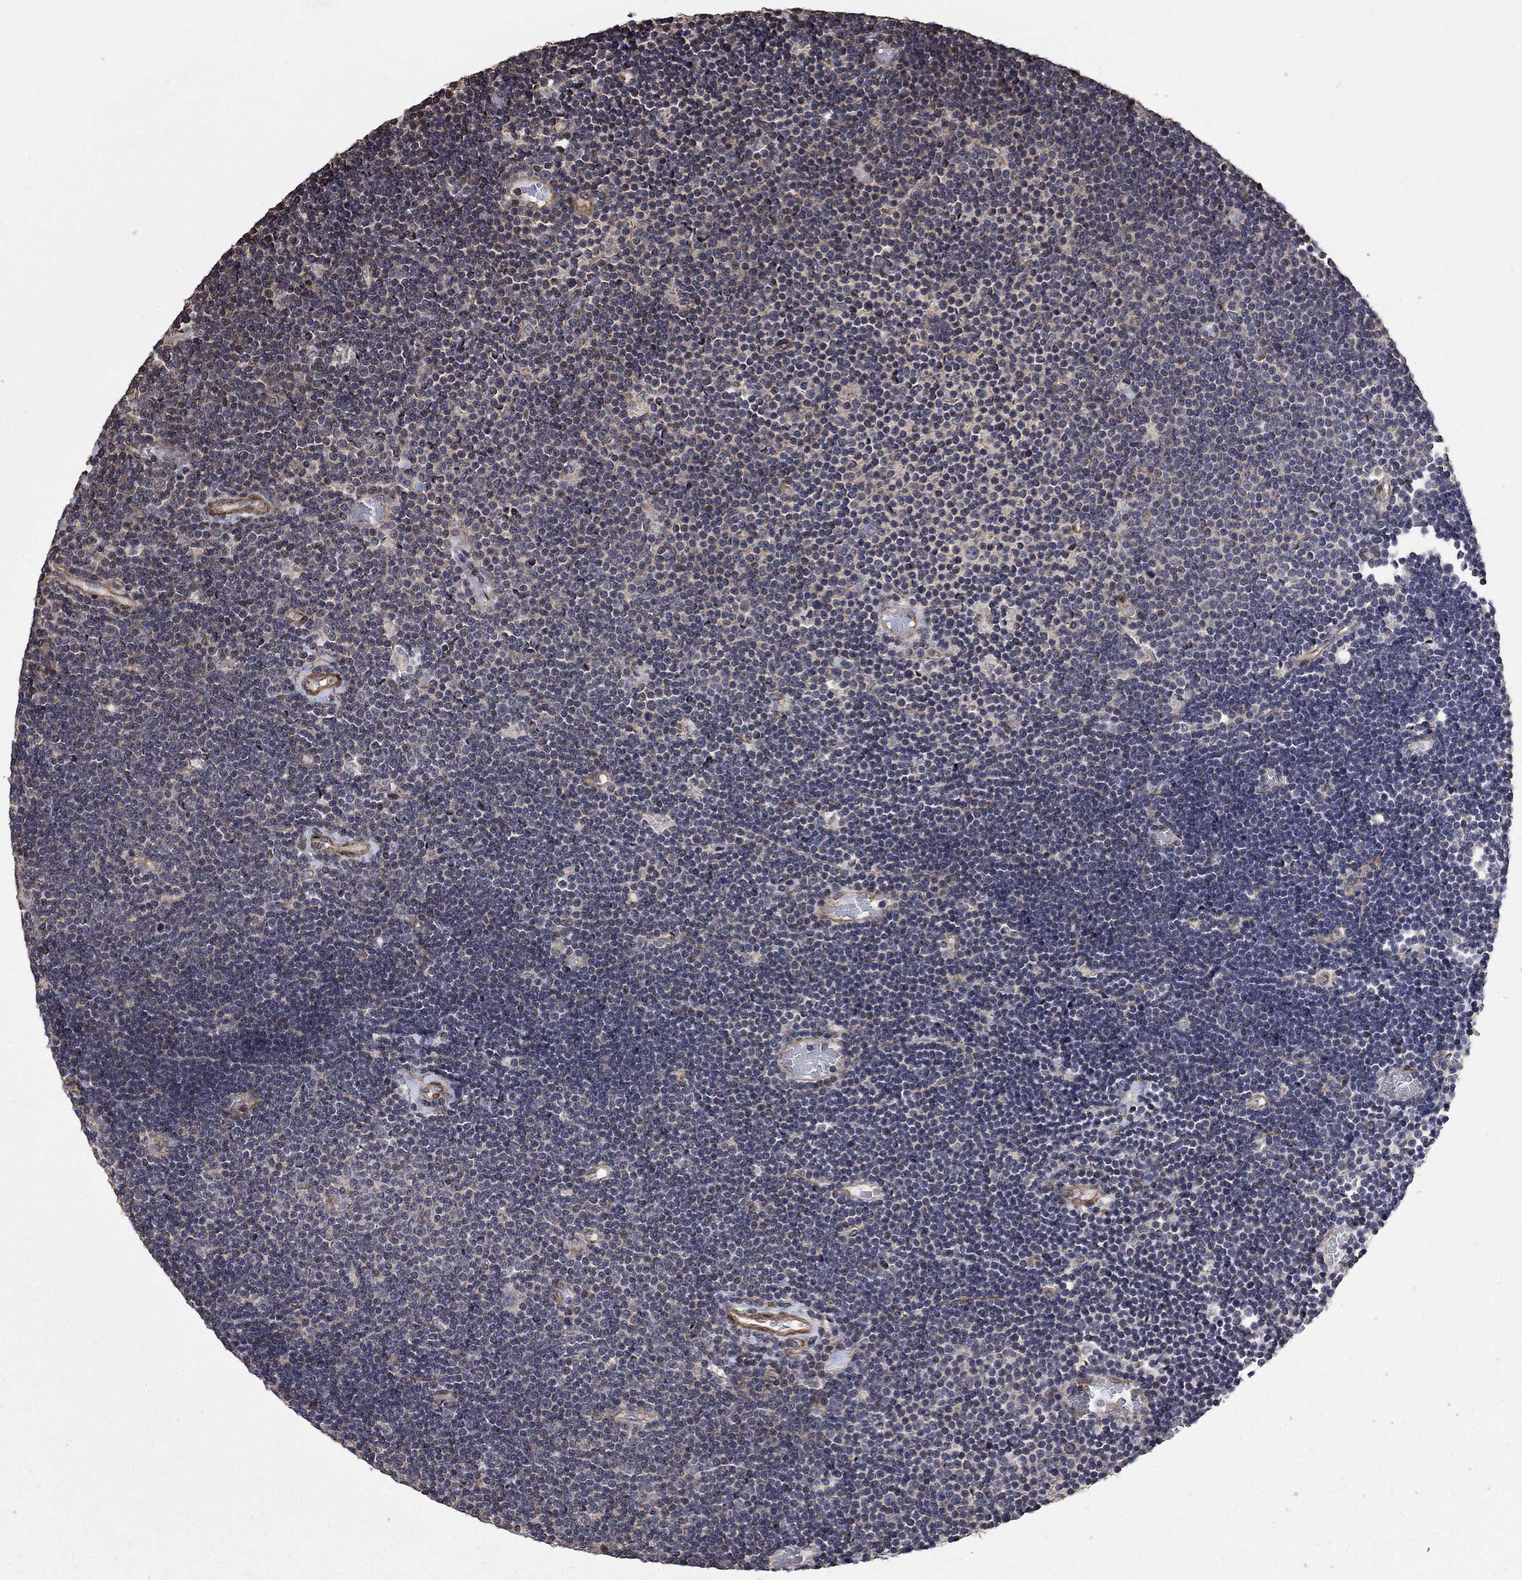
{"staining": {"intensity": "negative", "quantity": "none", "location": "none"}, "tissue": "lymphoma", "cell_type": "Tumor cells", "image_type": "cancer", "snomed": [{"axis": "morphology", "description": "Malignant lymphoma, non-Hodgkin's type, Low grade"}, {"axis": "topography", "description": "Brain"}], "caption": "Histopathology image shows no protein expression in tumor cells of lymphoma tissue.", "gene": "PDE3A", "patient": {"sex": "female", "age": 66}}